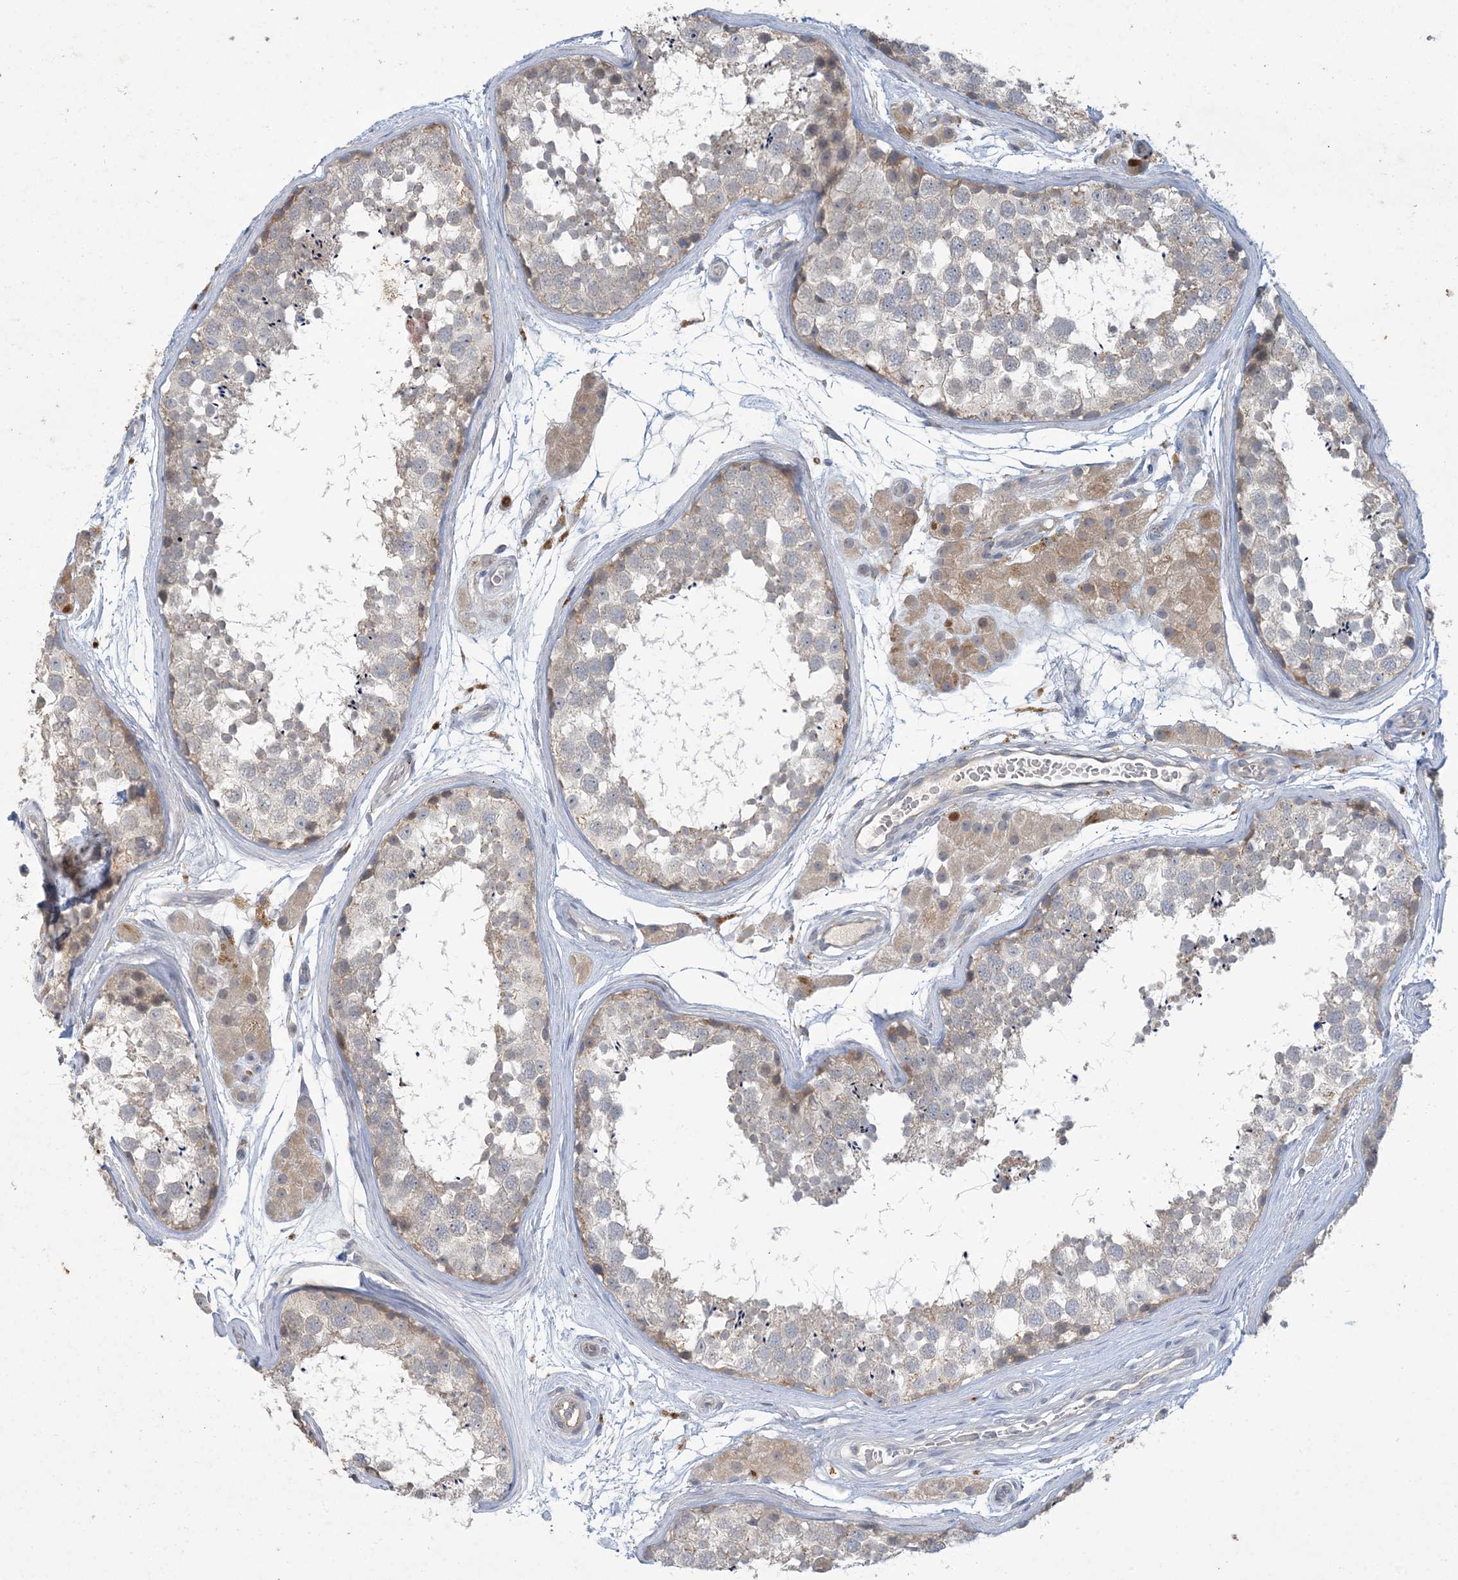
{"staining": {"intensity": "weak", "quantity": "<25%", "location": "cytoplasmic/membranous"}, "tissue": "testis", "cell_type": "Cells in seminiferous ducts", "image_type": "normal", "snomed": [{"axis": "morphology", "description": "Normal tissue, NOS"}, {"axis": "topography", "description": "Testis"}], "caption": "IHC micrograph of normal human testis stained for a protein (brown), which shows no positivity in cells in seminiferous ducts.", "gene": "MRPS18A", "patient": {"sex": "male", "age": 56}}